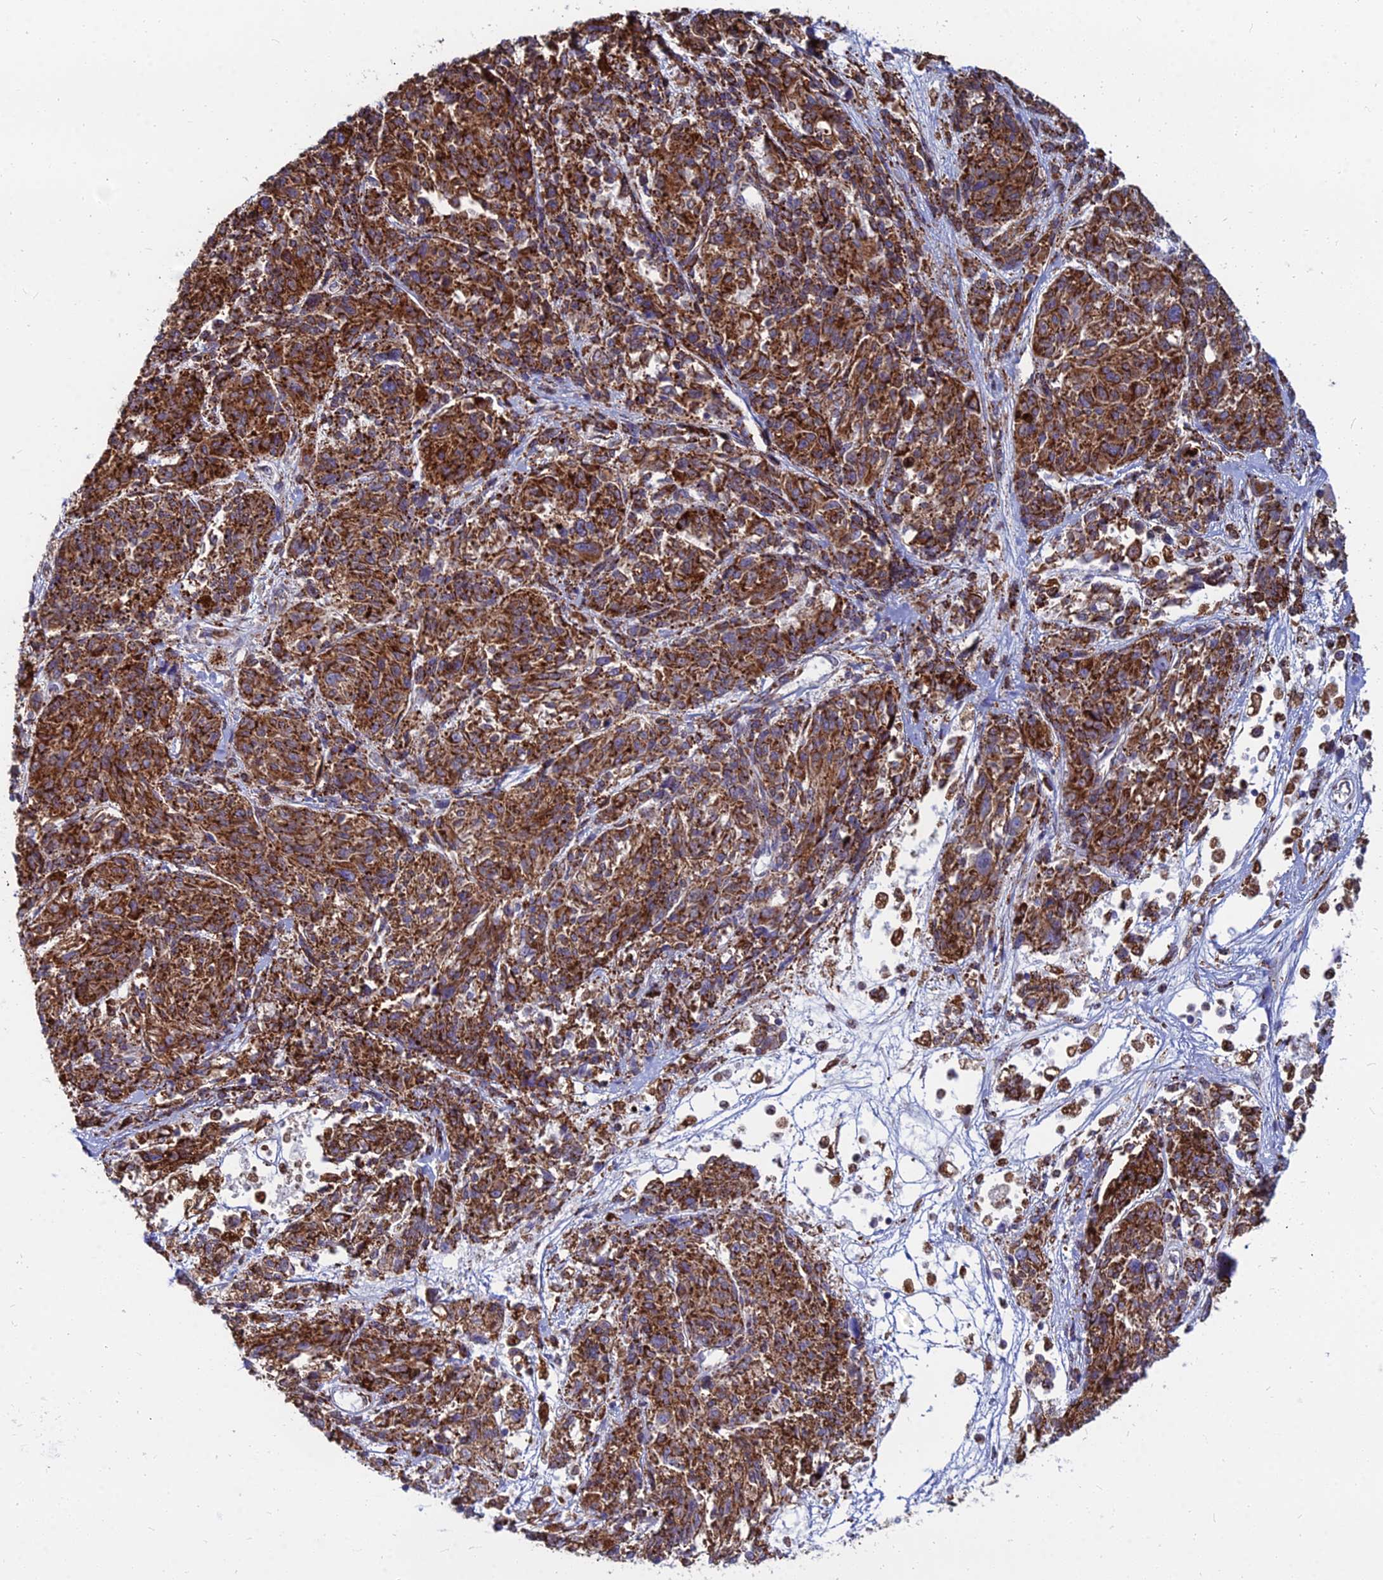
{"staining": {"intensity": "strong", "quantity": ">75%", "location": "cytoplasmic/membranous"}, "tissue": "melanoma", "cell_type": "Tumor cells", "image_type": "cancer", "snomed": [{"axis": "morphology", "description": "Malignant melanoma, NOS"}, {"axis": "topography", "description": "Skin"}], "caption": "Immunohistochemistry (IHC) staining of melanoma, which shows high levels of strong cytoplasmic/membranous expression in about >75% of tumor cells indicating strong cytoplasmic/membranous protein staining. The staining was performed using DAB (brown) for protein detection and nuclei were counterstained in hematoxylin (blue).", "gene": "CCT6B", "patient": {"sex": "male", "age": 53}}